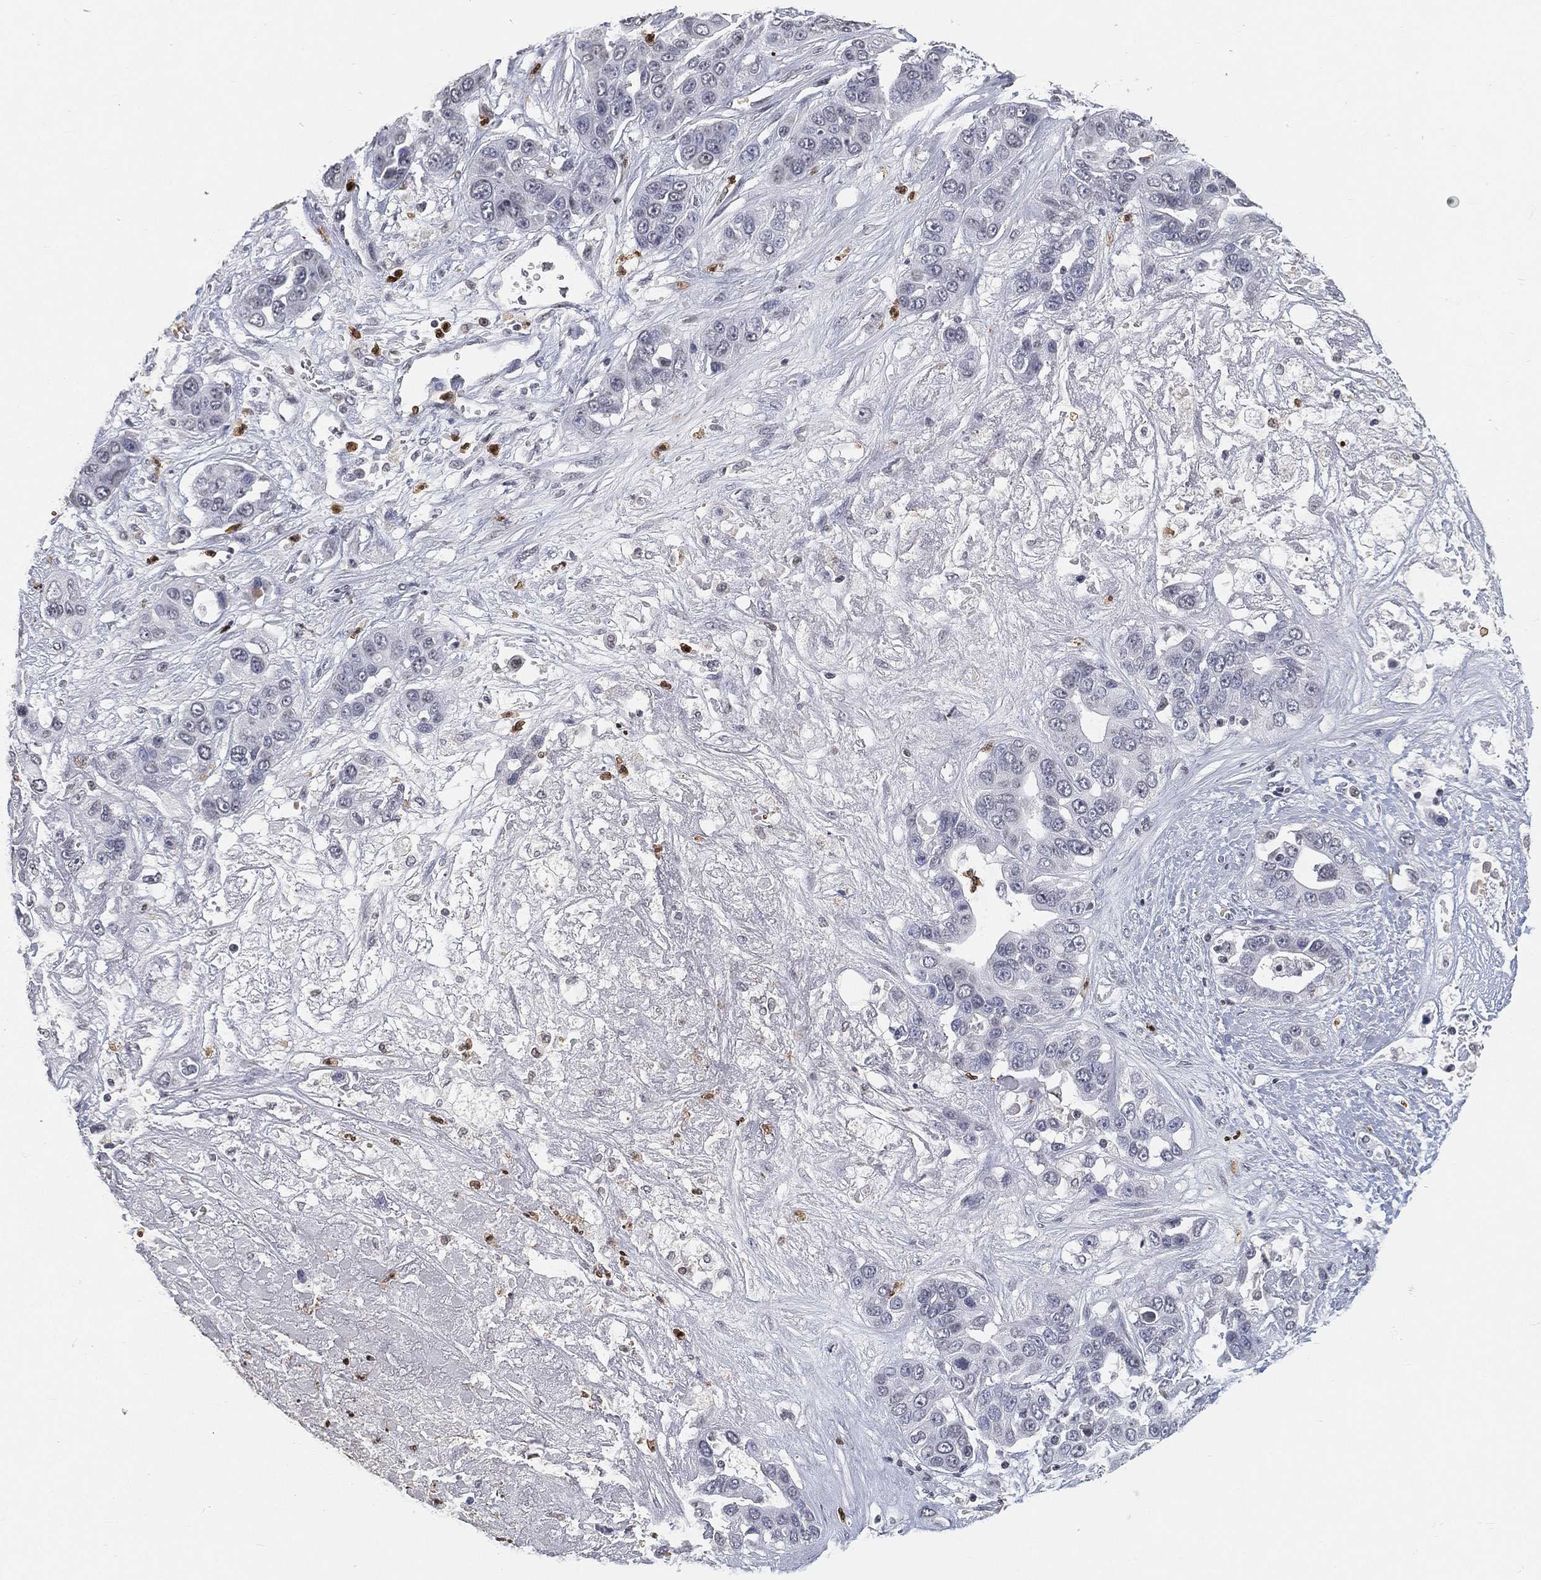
{"staining": {"intensity": "negative", "quantity": "none", "location": "none"}, "tissue": "liver cancer", "cell_type": "Tumor cells", "image_type": "cancer", "snomed": [{"axis": "morphology", "description": "Cholangiocarcinoma"}, {"axis": "topography", "description": "Liver"}], "caption": "There is no significant positivity in tumor cells of liver cancer (cholangiocarcinoma).", "gene": "ARG1", "patient": {"sex": "female", "age": 52}}